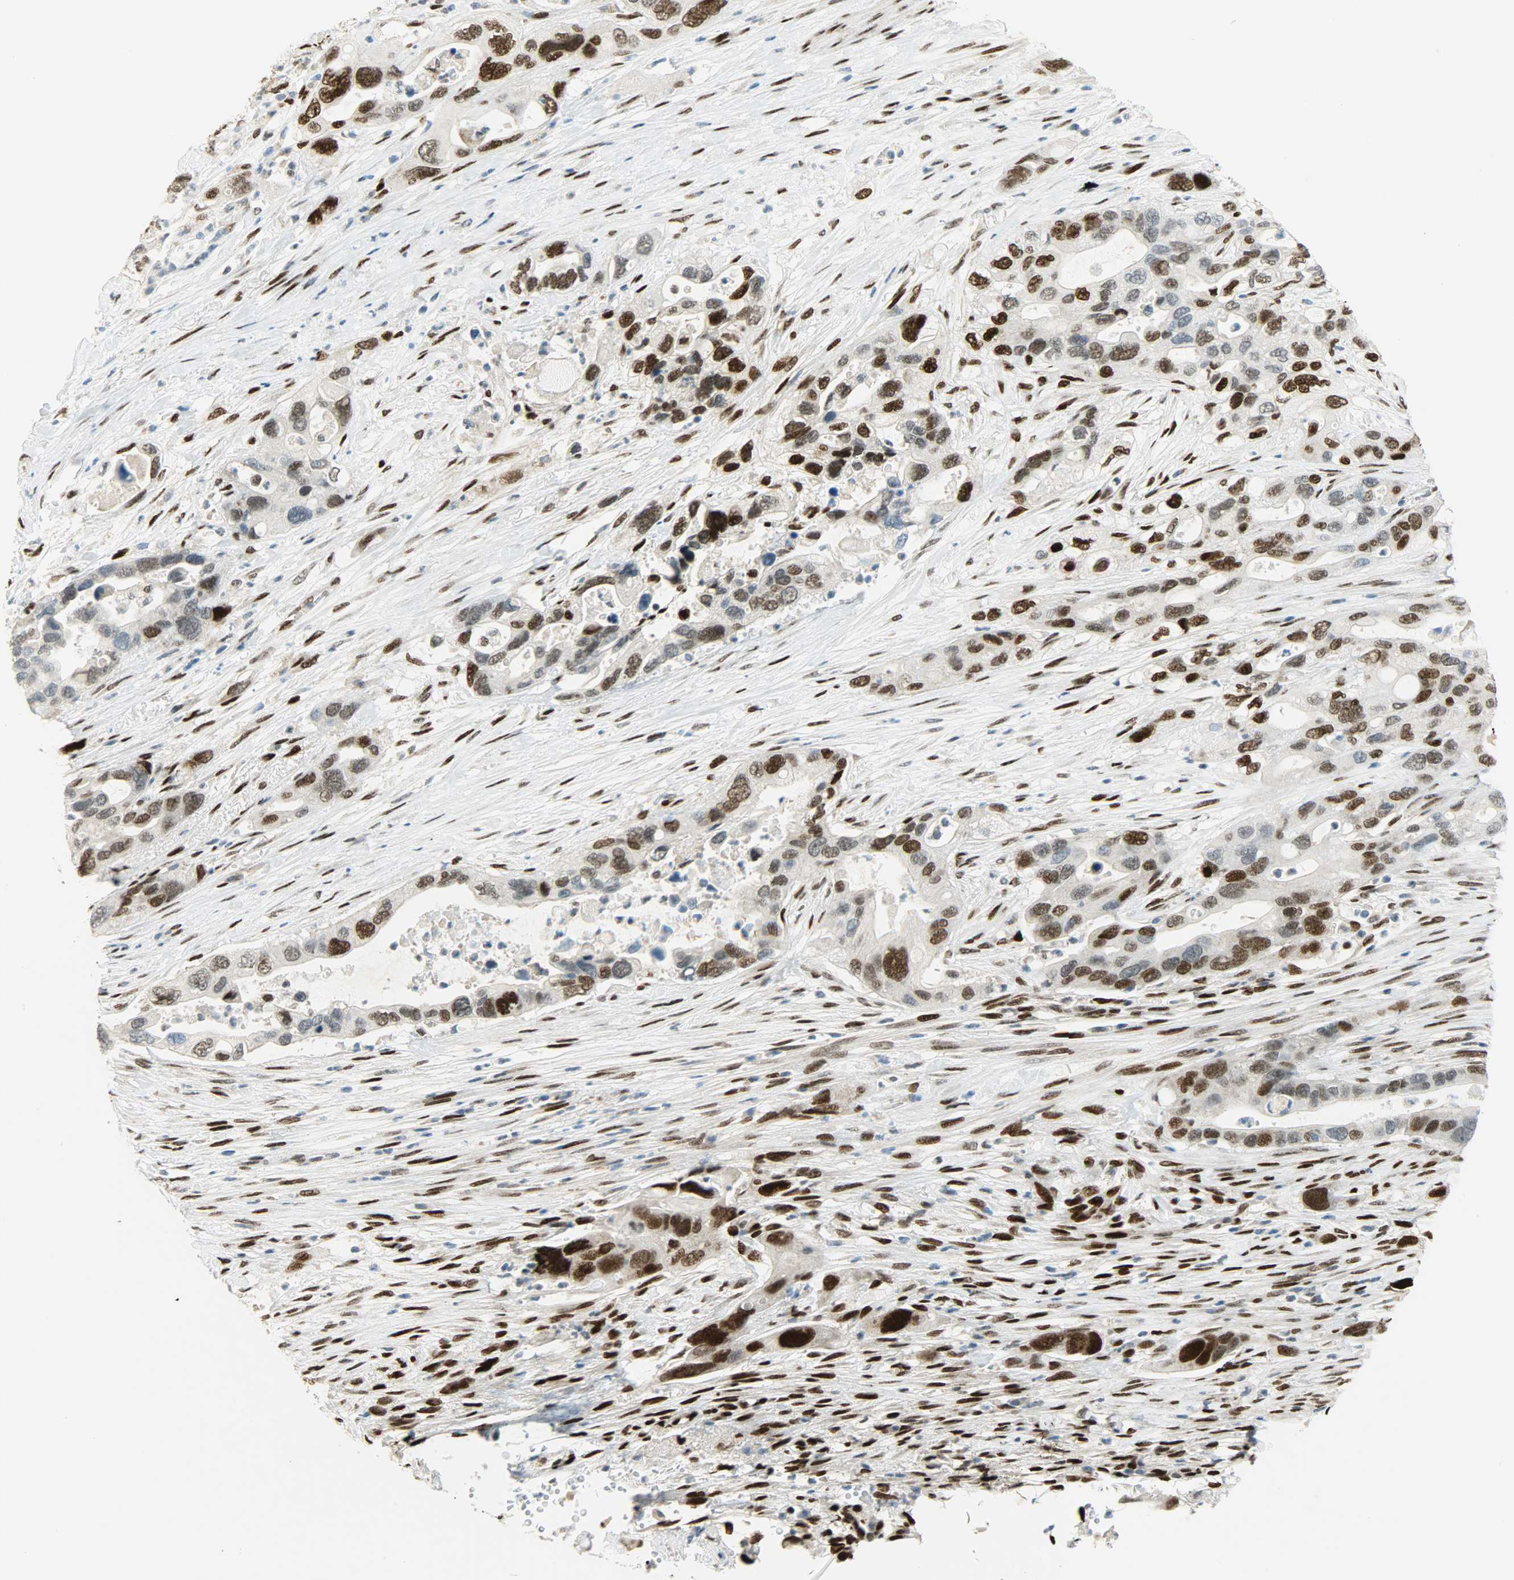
{"staining": {"intensity": "moderate", "quantity": "25%-75%", "location": "nuclear"}, "tissue": "pancreatic cancer", "cell_type": "Tumor cells", "image_type": "cancer", "snomed": [{"axis": "morphology", "description": "Adenocarcinoma, NOS"}, {"axis": "topography", "description": "Pancreas"}], "caption": "Human pancreatic adenocarcinoma stained with a protein marker exhibits moderate staining in tumor cells.", "gene": "JUNB", "patient": {"sex": "female", "age": 71}}